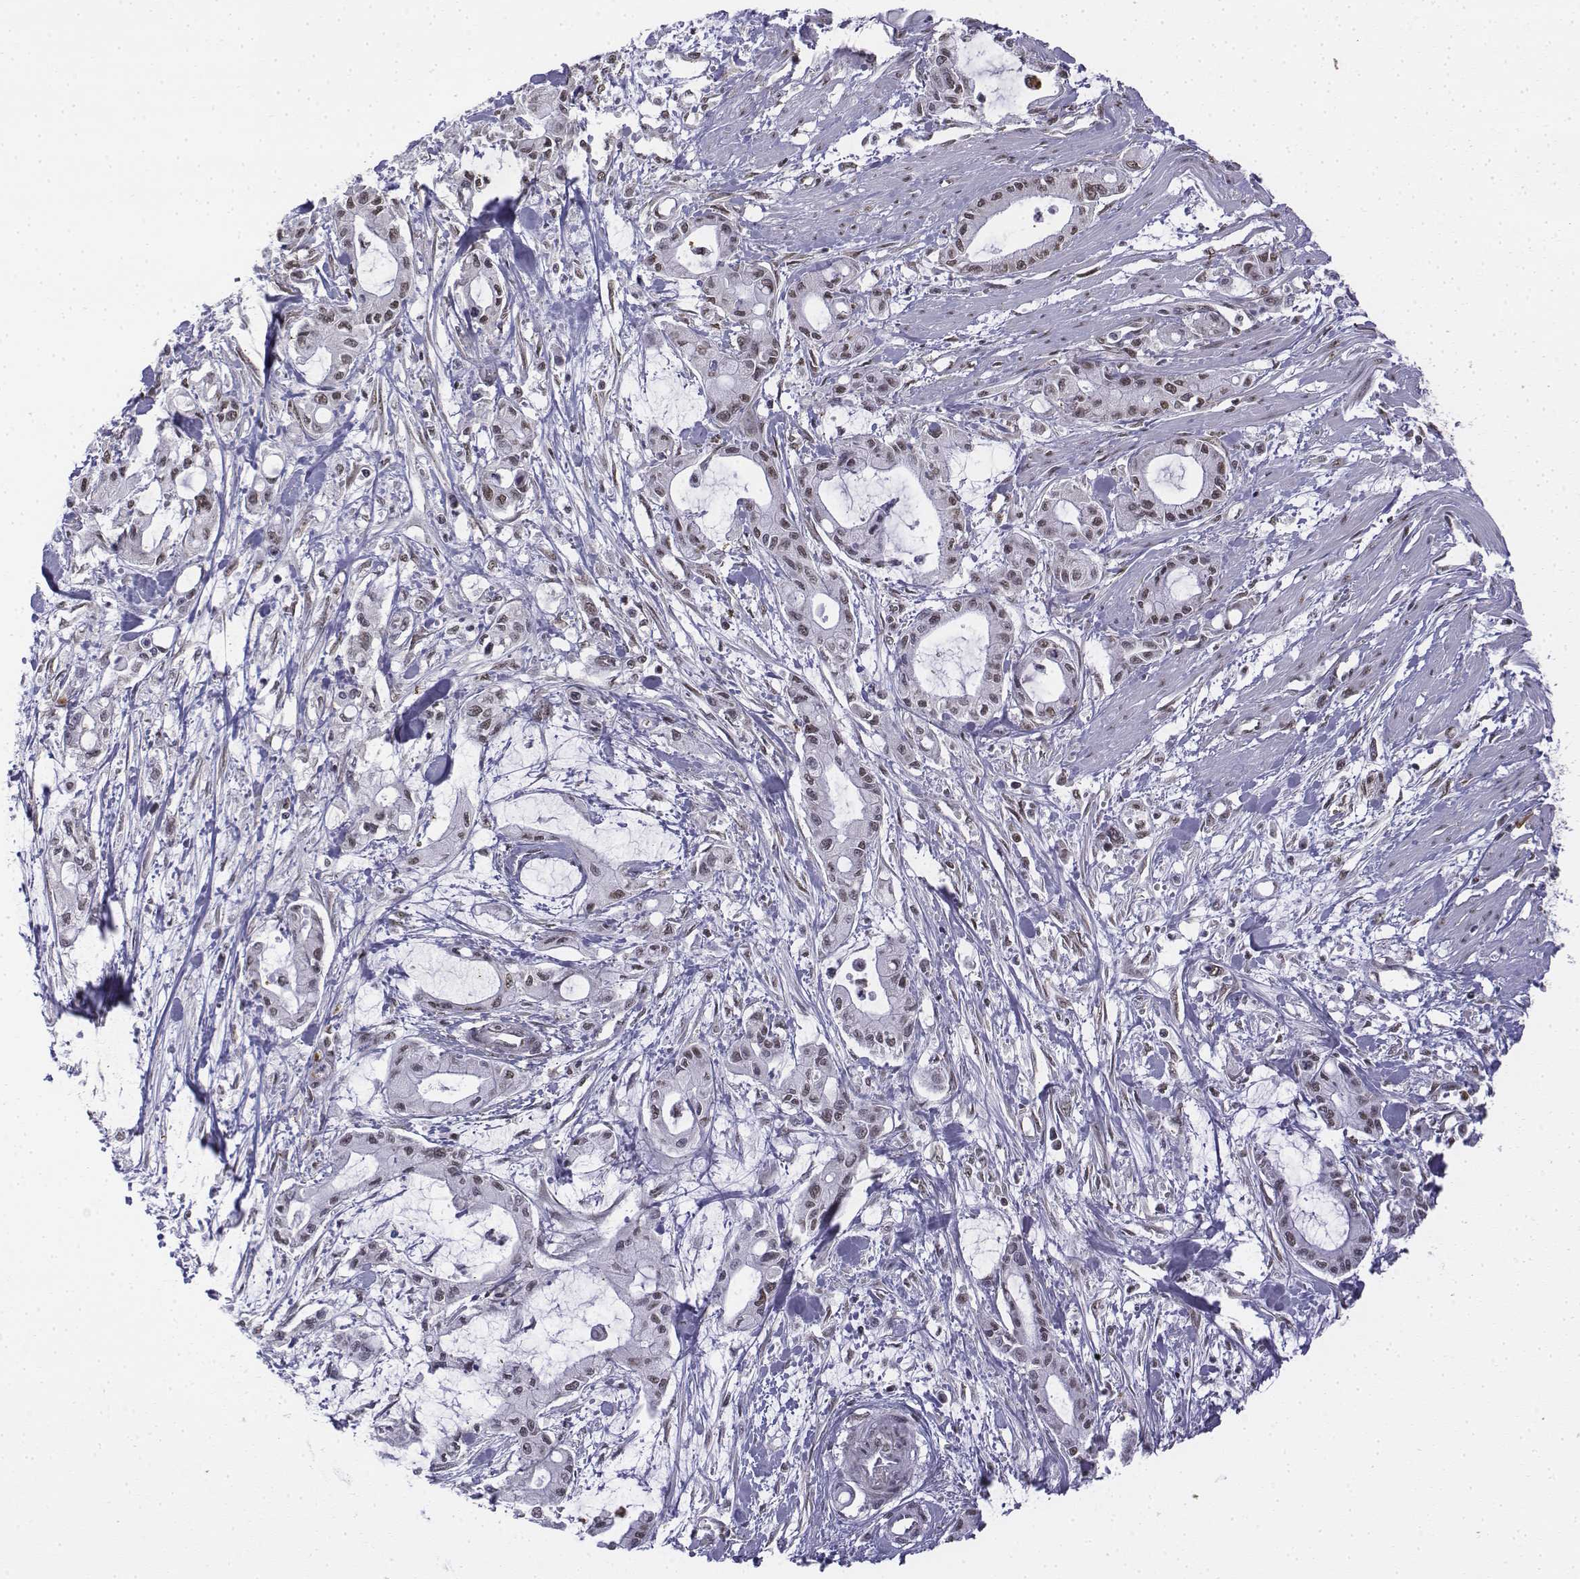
{"staining": {"intensity": "moderate", "quantity": ">75%", "location": "nuclear"}, "tissue": "pancreatic cancer", "cell_type": "Tumor cells", "image_type": "cancer", "snomed": [{"axis": "morphology", "description": "Adenocarcinoma, NOS"}, {"axis": "topography", "description": "Pancreas"}], "caption": "A histopathology image showing moderate nuclear expression in approximately >75% of tumor cells in adenocarcinoma (pancreatic), as visualized by brown immunohistochemical staining.", "gene": "SETD1A", "patient": {"sex": "male", "age": 48}}